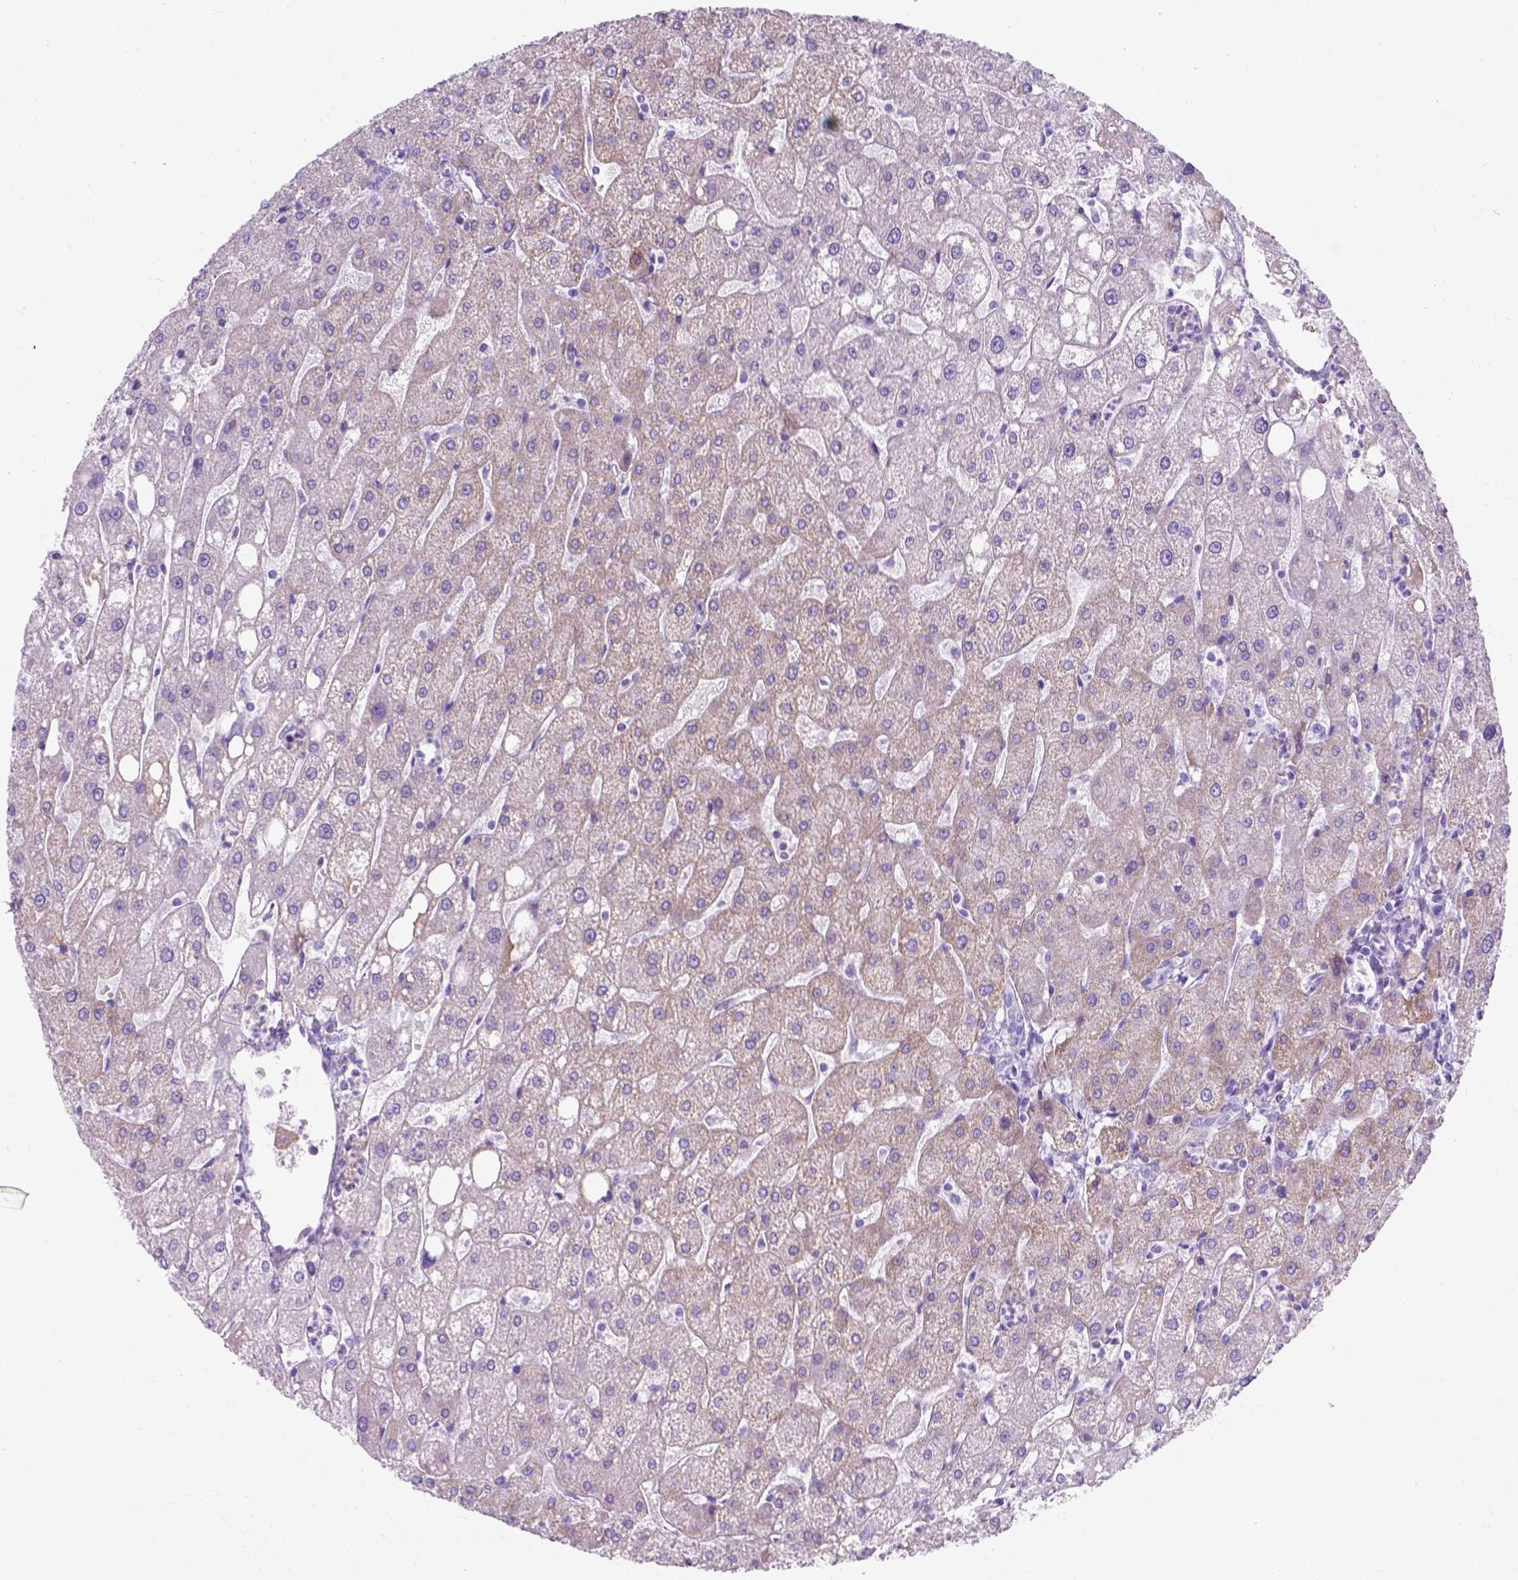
{"staining": {"intensity": "negative", "quantity": "none", "location": "none"}, "tissue": "liver", "cell_type": "Cholangiocytes", "image_type": "normal", "snomed": [{"axis": "morphology", "description": "Normal tissue, NOS"}, {"axis": "topography", "description": "Liver"}], "caption": "Immunohistochemistry (IHC) of normal liver displays no expression in cholangiocytes.", "gene": "MYH15", "patient": {"sex": "male", "age": 67}}